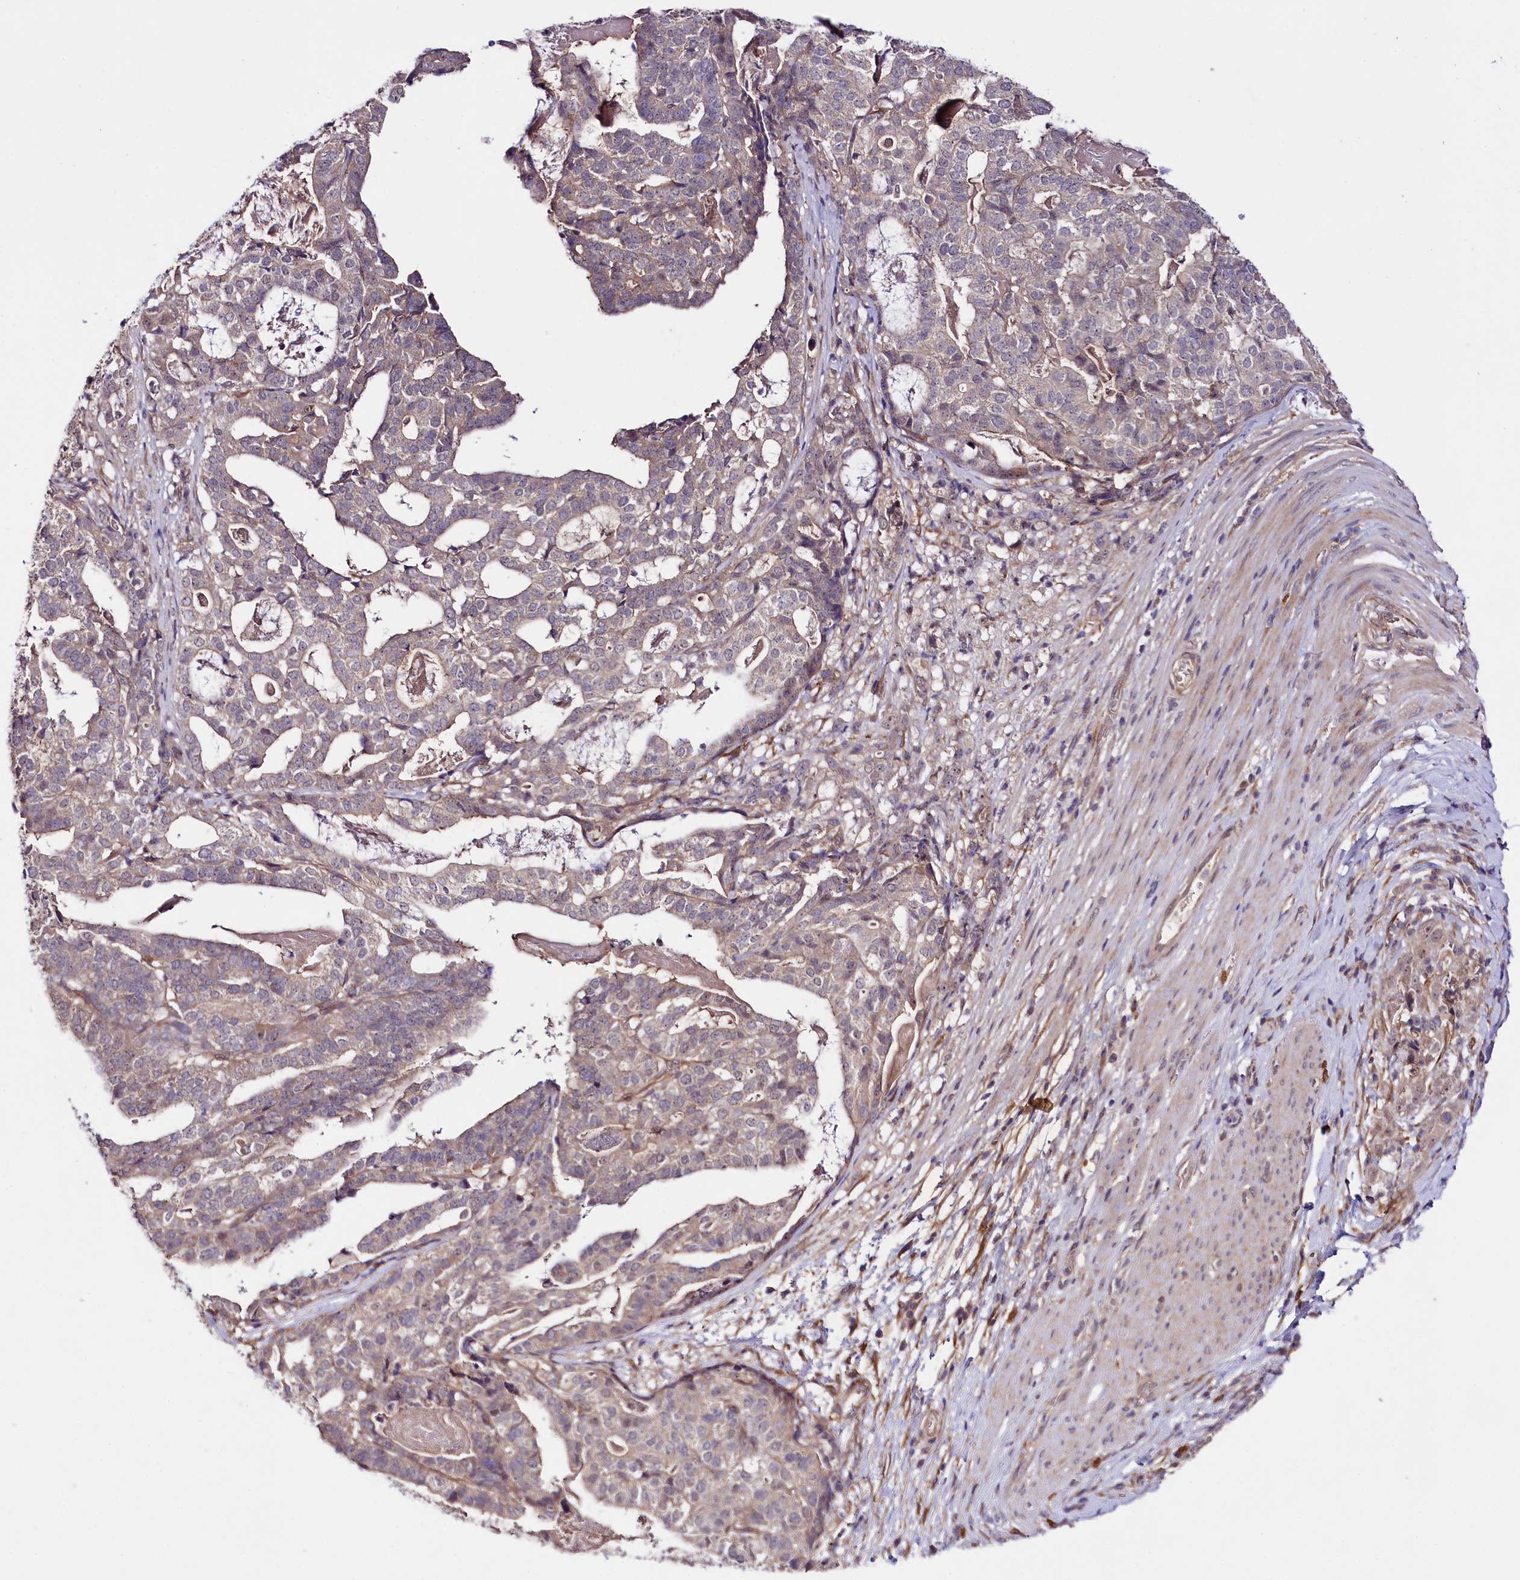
{"staining": {"intensity": "weak", "quantity": "<25%", "location": "cytoplasmic/membranous"}, "tissue": "stomach cancer", "cell_type": "Tumor cells", "image_type": "cancer", "snomed": [{"axis": "morphology", "description": "Adenocarcinoma, NOS"}, {"axis": "topography", "description": "Stomach"}], "caption": "Immunohistochemistry micrograph of stomach cancer stained for a protein (brown), which reveals no expression in tumor cells.", "gene": "PHLDB1", "patient": {"sex": "male", "age": 48}}